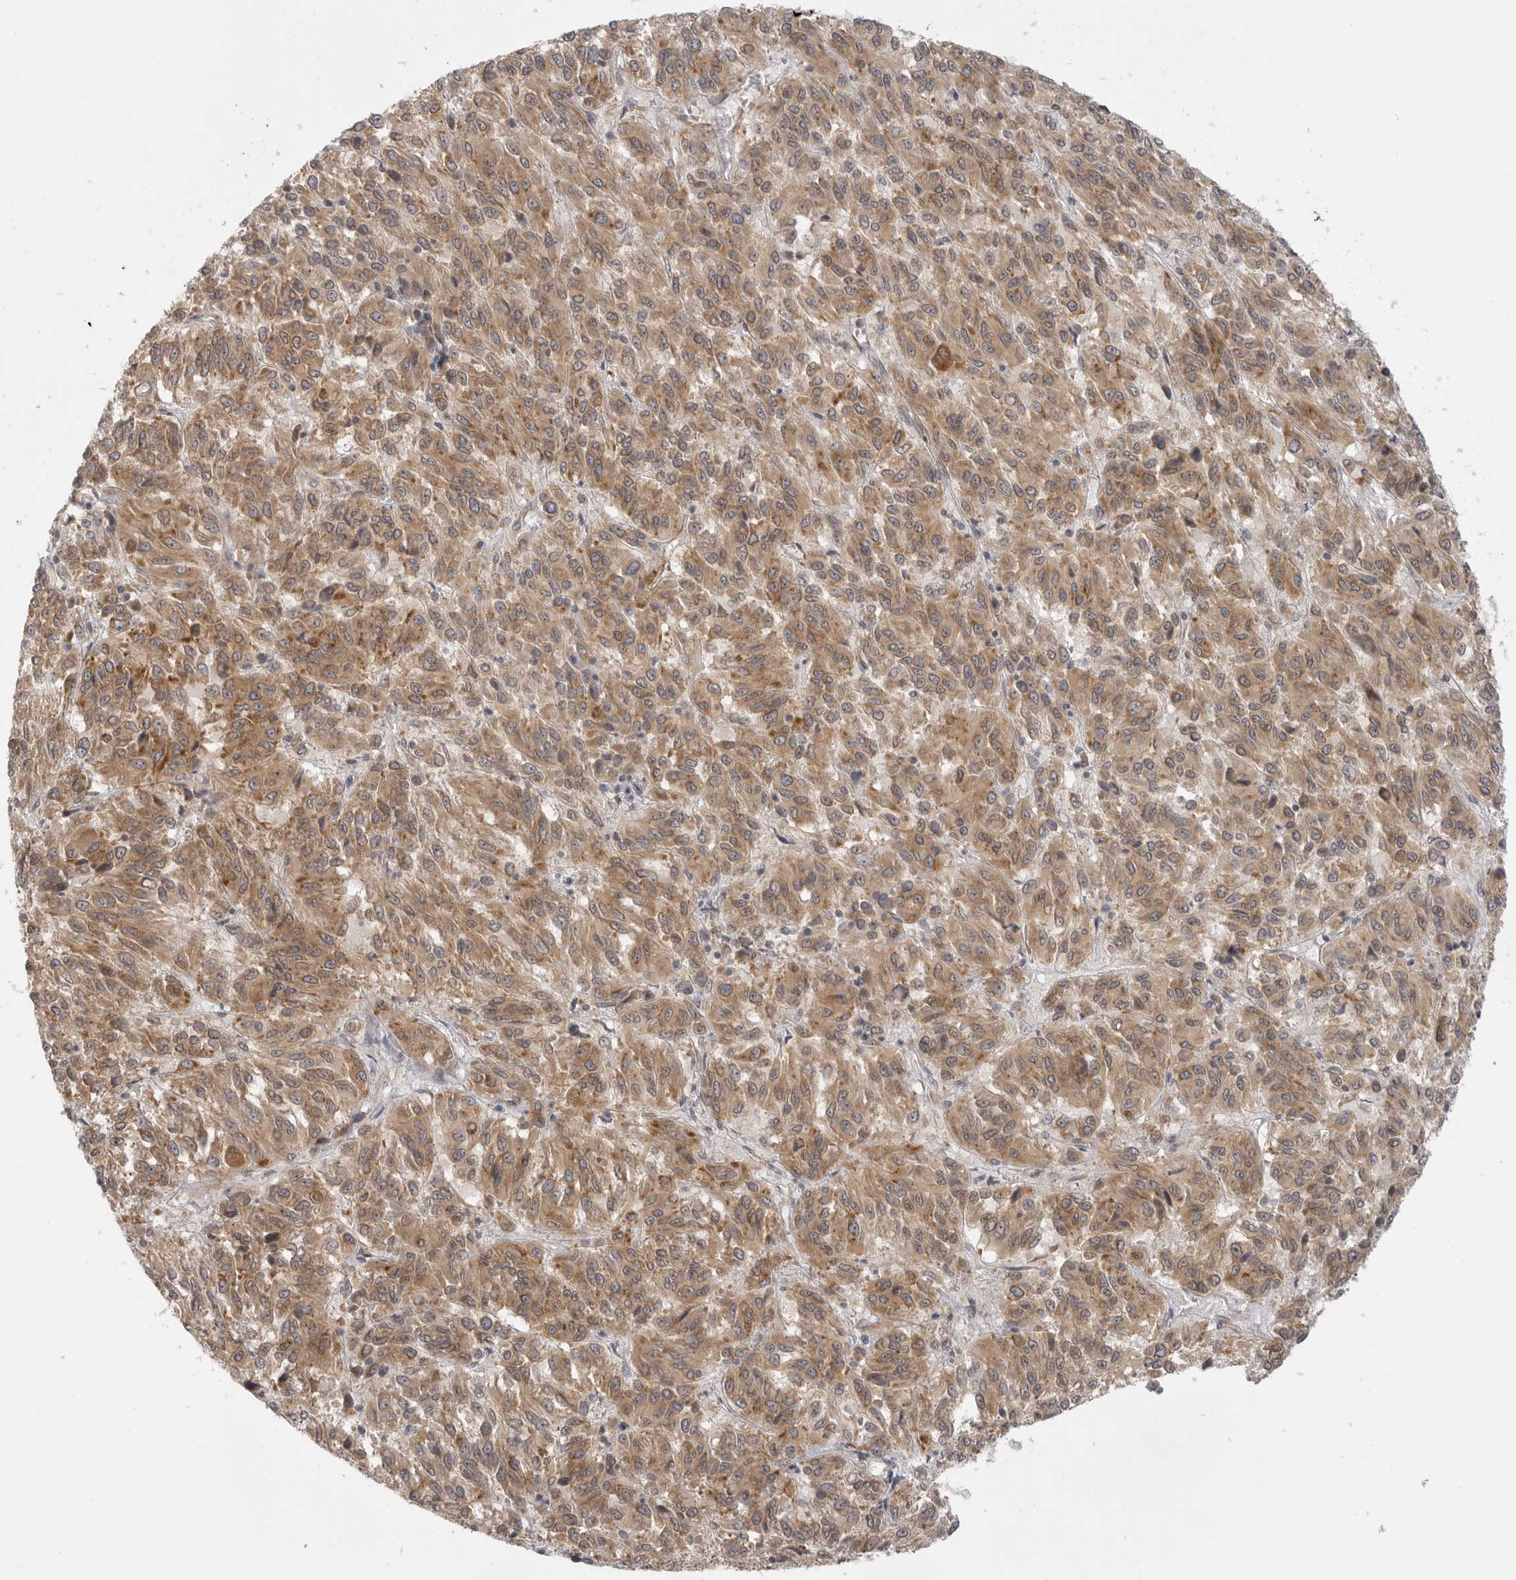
{"staining": {"intensity": "moderate", "quantity": ">75%", "location": "cytoplasmic/membranous"}, "tissue": "melanoma", "cell_type": "Tumor cells", "image_type": "cancer", "snomed": [{"axis": "morphology", "description": "Malignant melanoma, Metastatic site"}, {"axis": "topography", "description": "Lung"}], "caption": "High-magnification brightfield microscopy of malignant melanoma (metastatic site) stained with DAB (3,3'-diaminobenzidine) (brown) and counterstained with hematoxylin (blue). tumor cells exhibit moderate cytoplasmic/membranous positivity is appreciated in approximately>75% of cells.", "gene": "CERS2", "patient": {"sex": "male", "age": 64}}